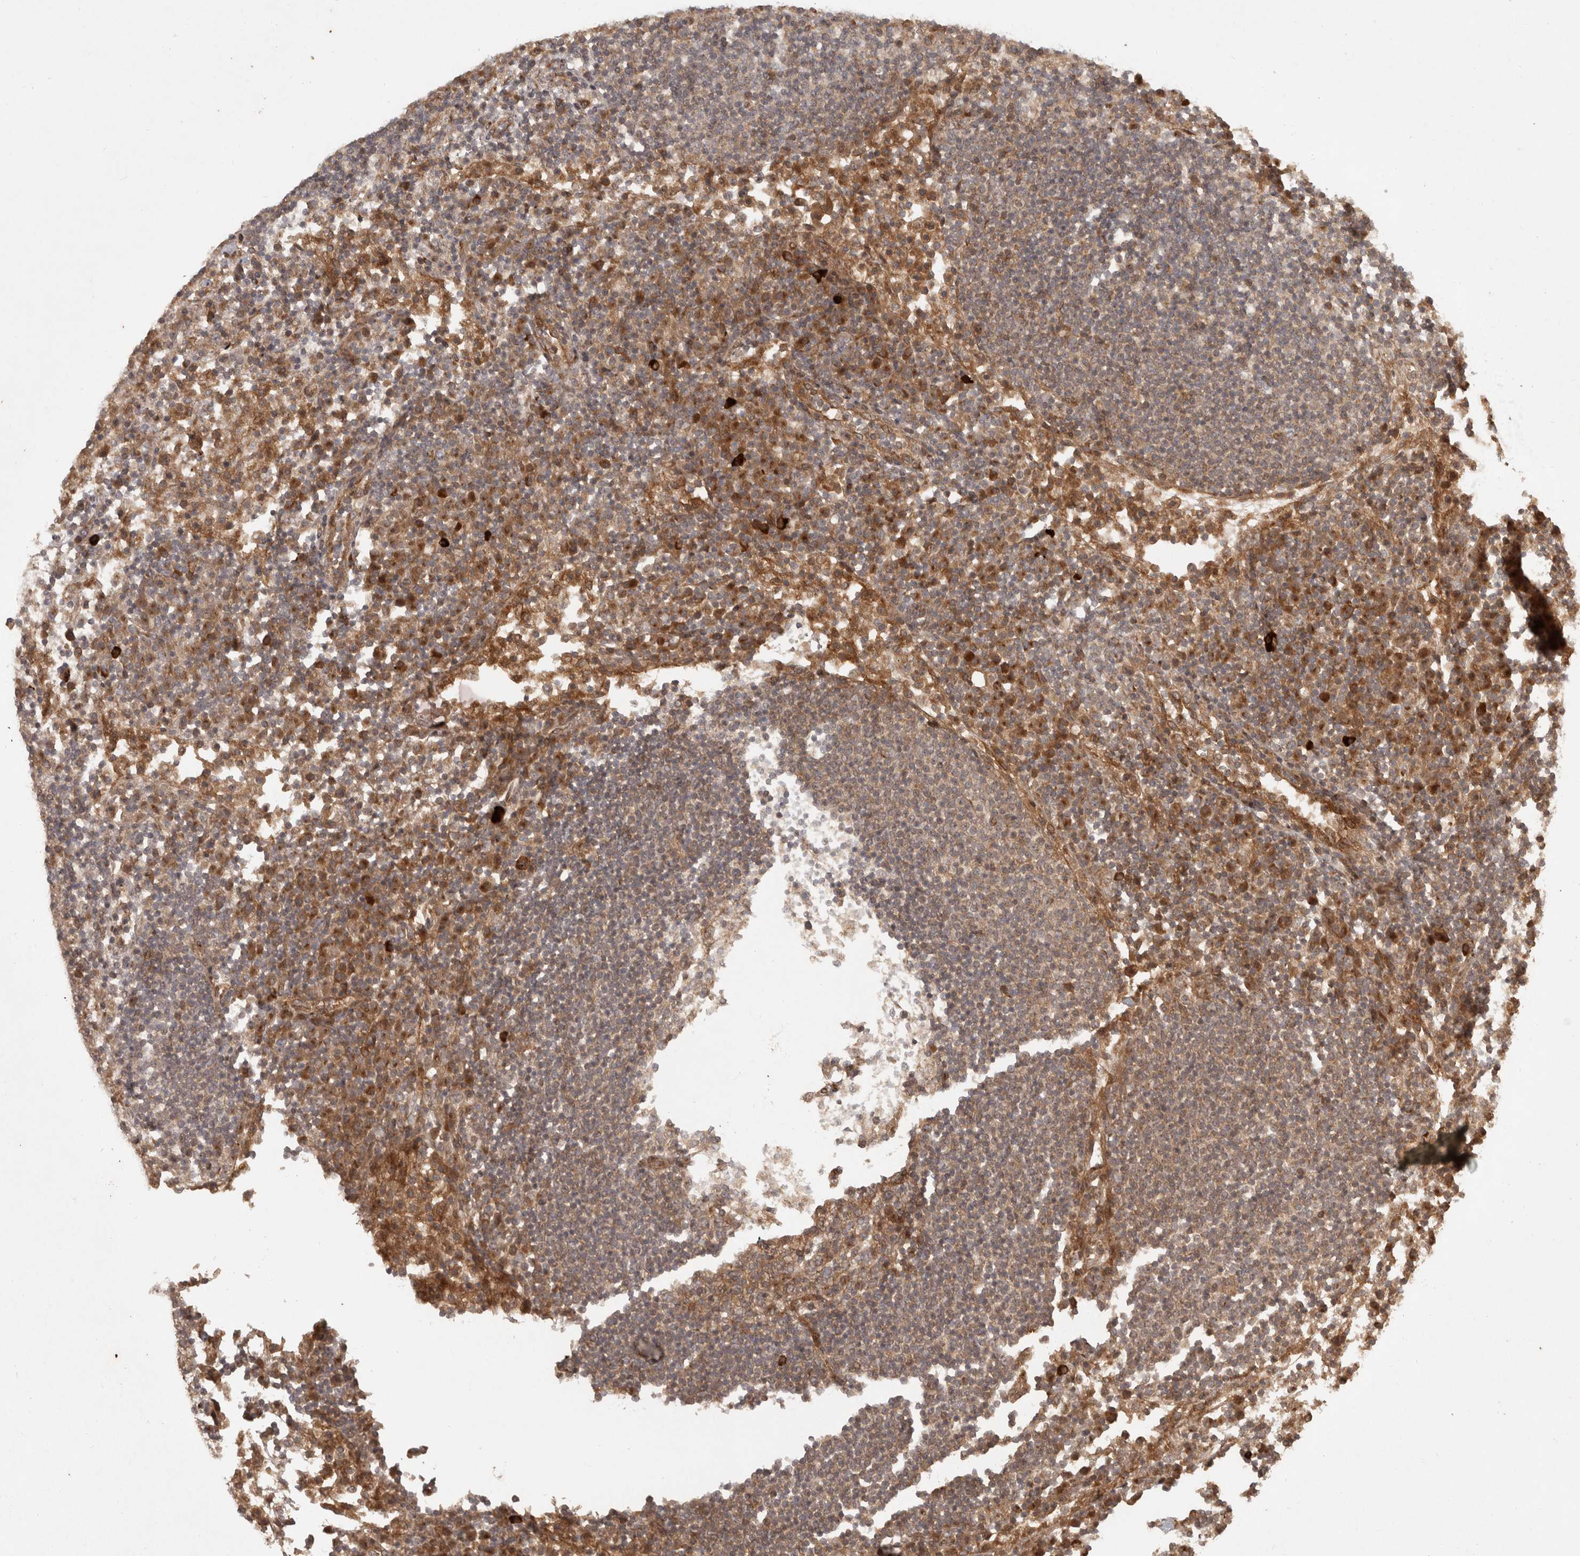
{"staining": {"intensity": "moderate", "quantity": ">75%", "location": "cytoplasmic/membranous"}, "tissue": "lymph node", "cell_type": "Non-germinal center cells", "image_type": "normal", "snomed": [{"axis": "morphology", "description": "Normal tissue, NOS"}, {"axis": "topography", "description": "Lymph node"}], "caption": "DAB immunohistochemical staining of benign human lymph node exhibits moderate cytoplasmic/membranous protein positivity in approximately >75% of non-germinal center cells.", "gene": "CAMSAP2", "patient": {"sex": "female", "age": 53}}